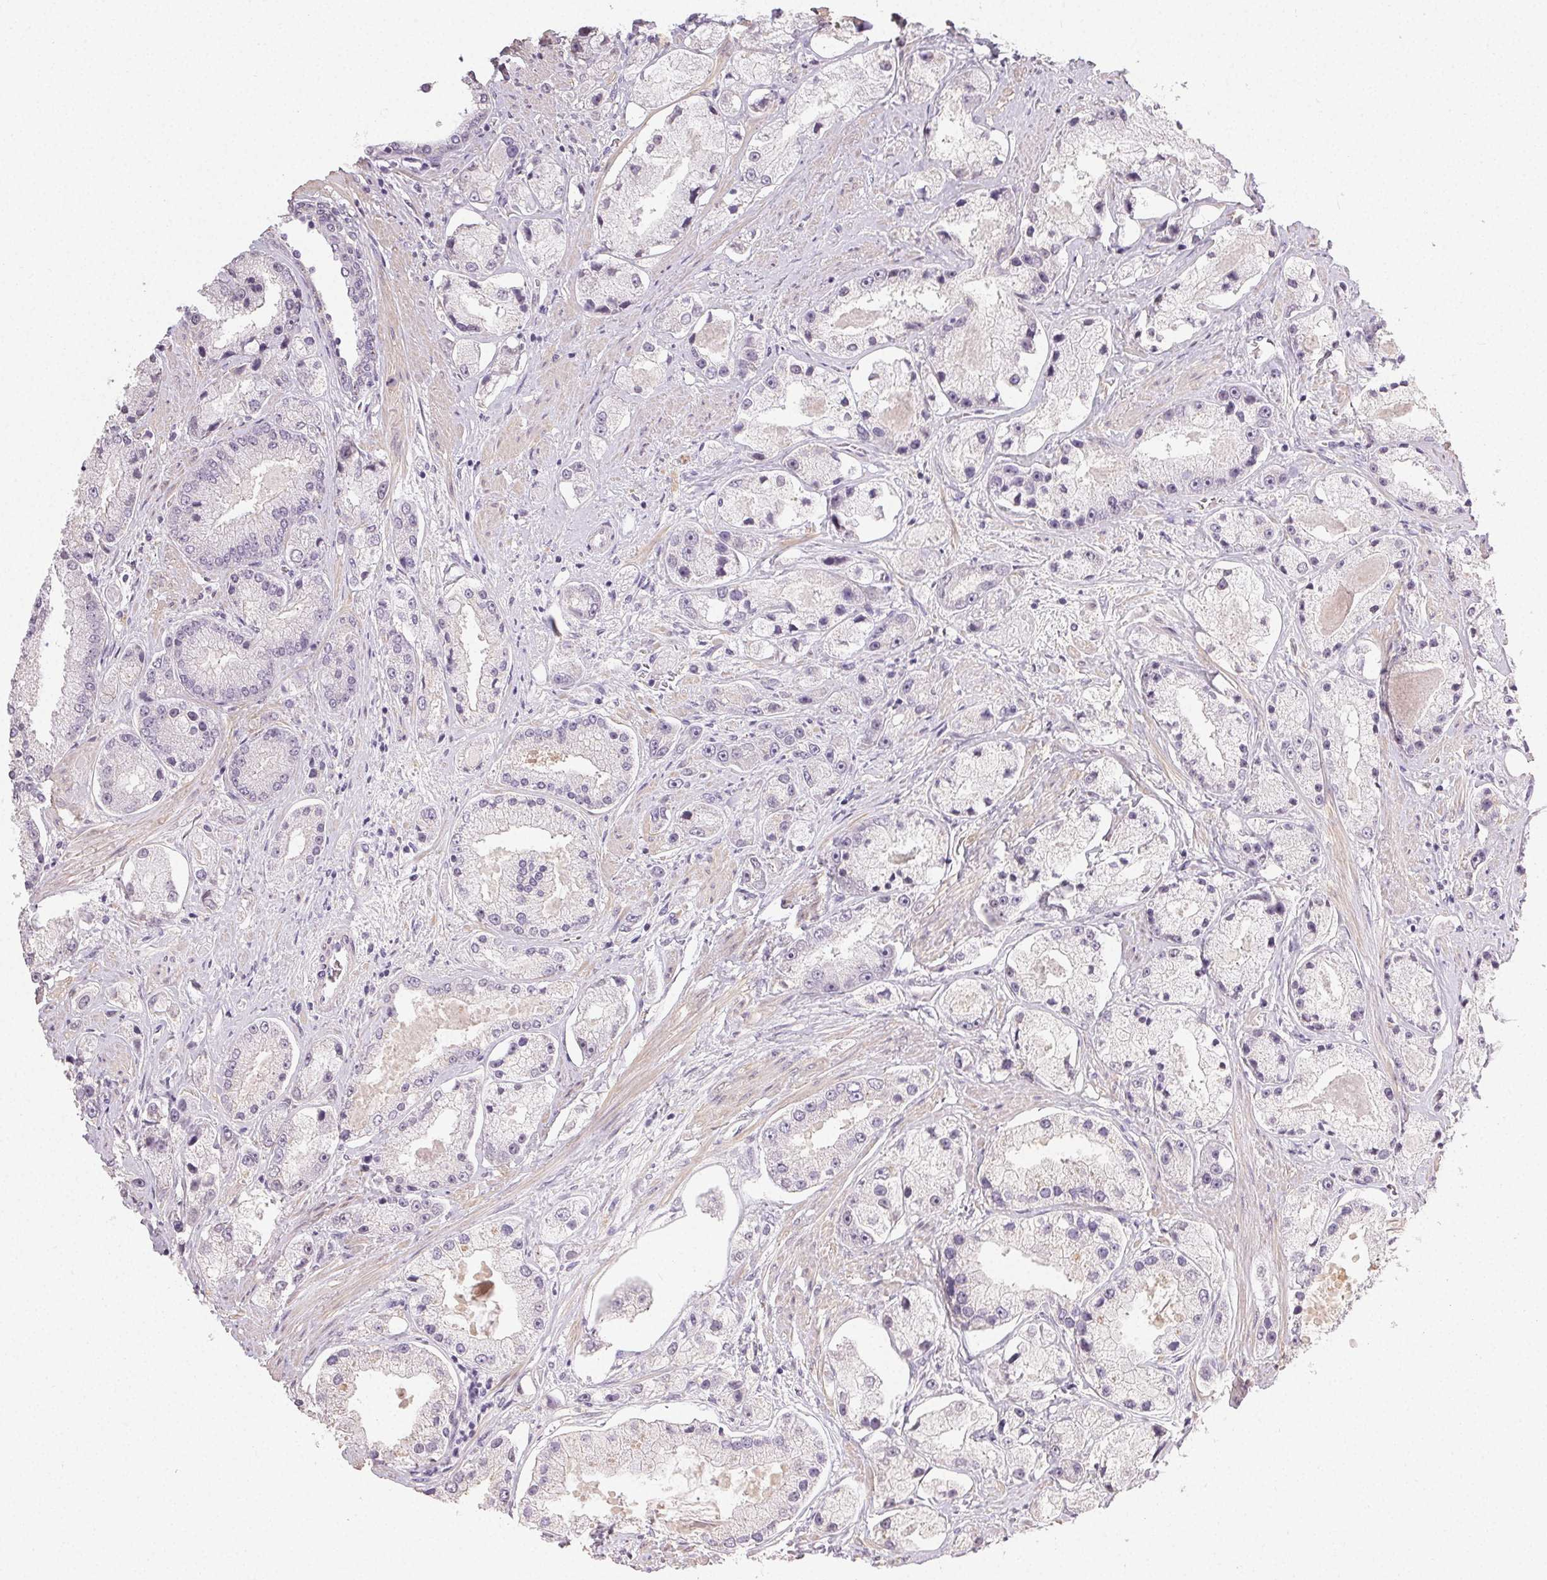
{"staining": {"intensity": "negative", "quantity": "none", "location": "none"}, "tissue": "prostate cancer", "cell_type": "Tumor cells", "image_type": "cancer", "snomed": [{"axis": "morphology", "description": "Adenocarcinoma, High grade"}, {"axis": "topography", "description": "Prostate"}], "caption": "This is an IHC photomicrograph of human adenocarcinoma (high-grade) (prostate). There is no expression in tumor cells.", "gene": "TMEM174", "patient": {"sex": "male", "age": 67}}